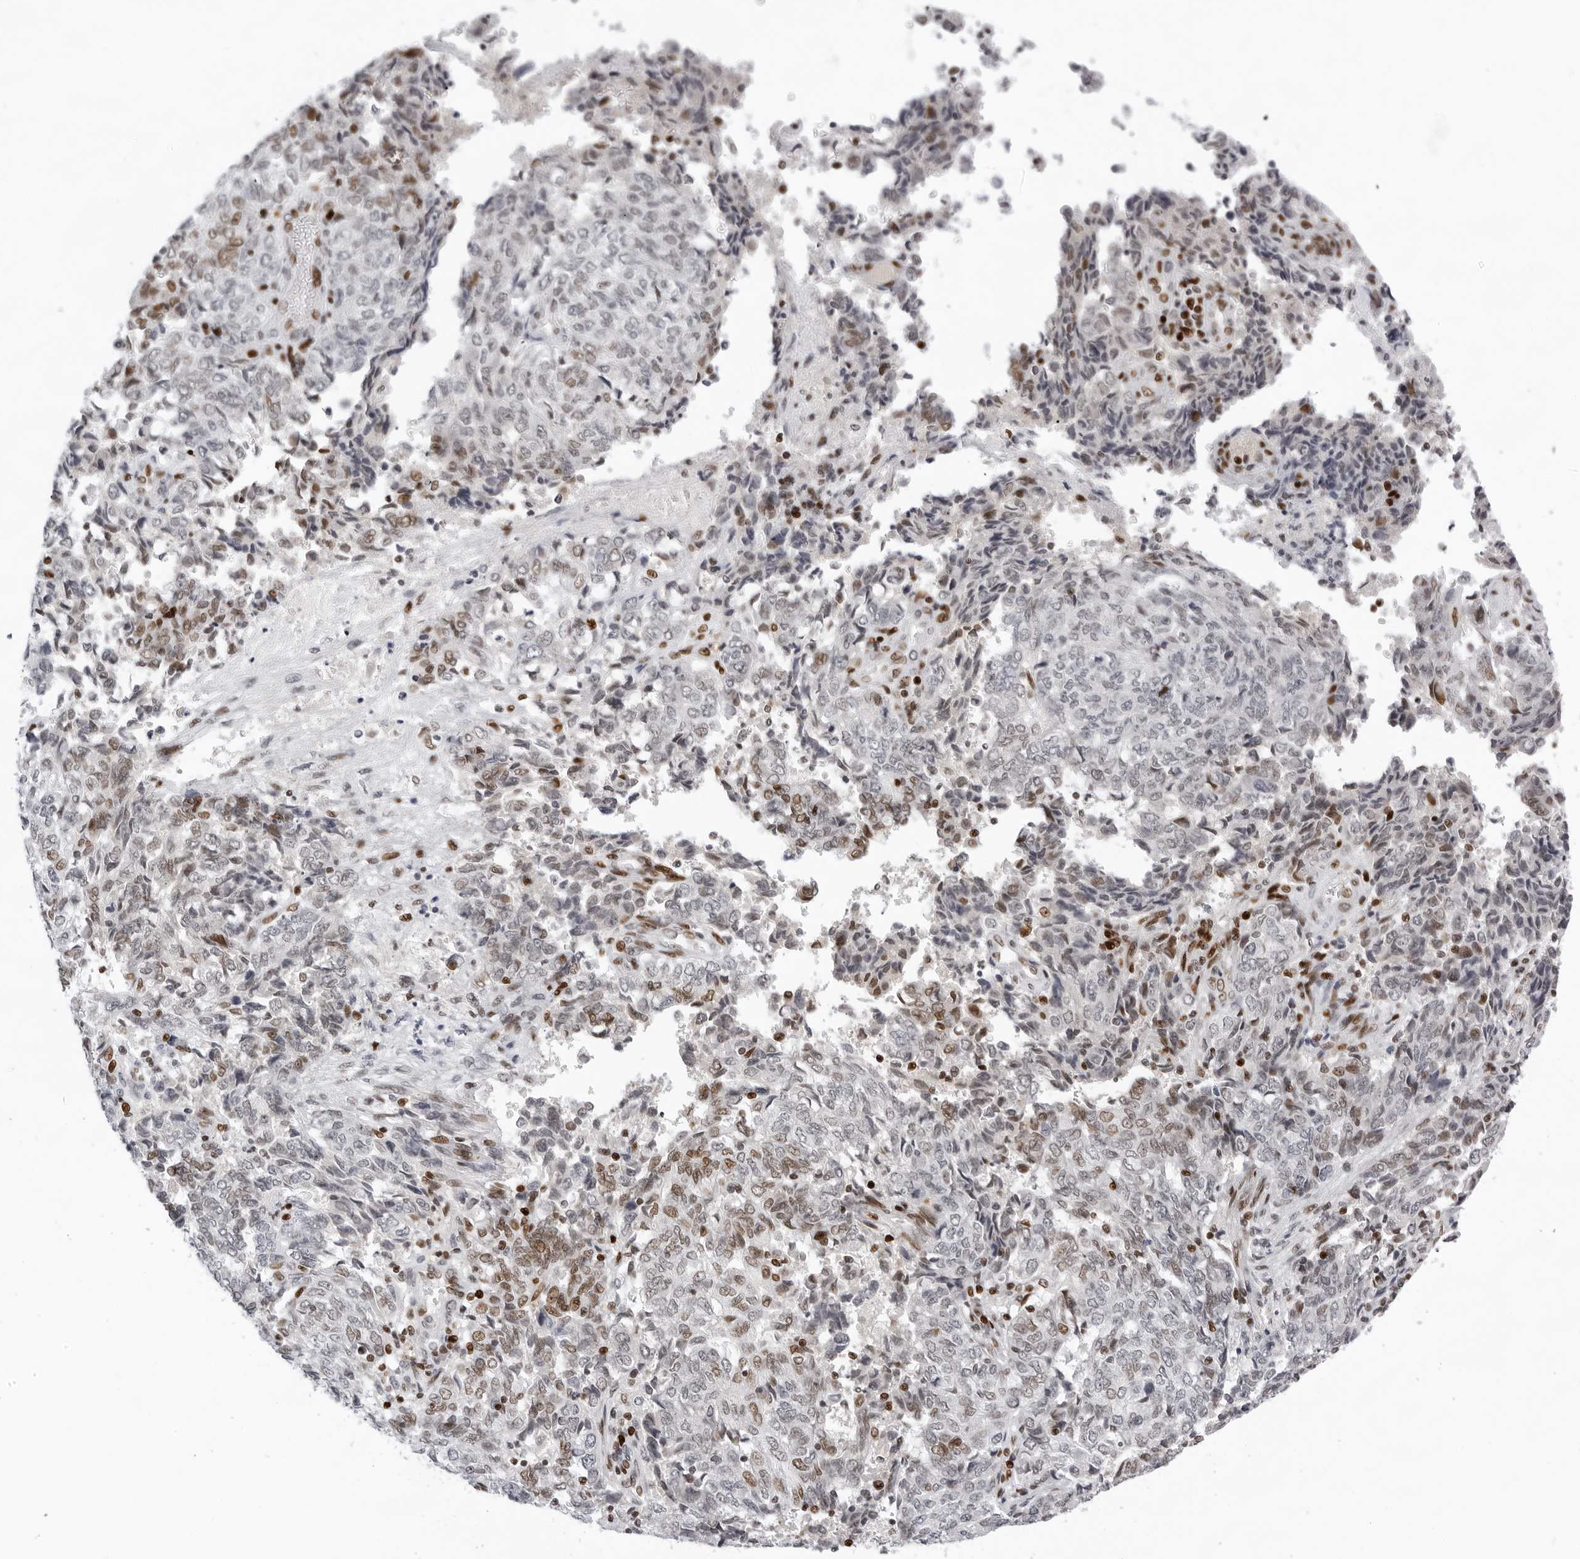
{"staining": {"intensity": "moderate", "quantity": "25%-75%", "location": "nuclear"}, "tissue": "endometrial cancer", "cell_type": "Tumor cells", "image_type": "cancer", "snomed": [{"axis": "morphology", "description": "Adenocarcinoma, NOS"}, {"axis": "topography", "description": "Endometrium"}], "caption": "Immunohistochemistry (IHC) staining of endometrial cancer (adenocarcinoma), which shows medium levels of moderate nuclear staining in approximately 25%-75% of tumor cells indicating moderate nuclear protein expression. The staining was performed using DAB (brown) for protein detection and nuclei were counterstained in hematoxylin (blue).", "gene": "OGG1", "patient": {"sex": "female", "age": 80}}